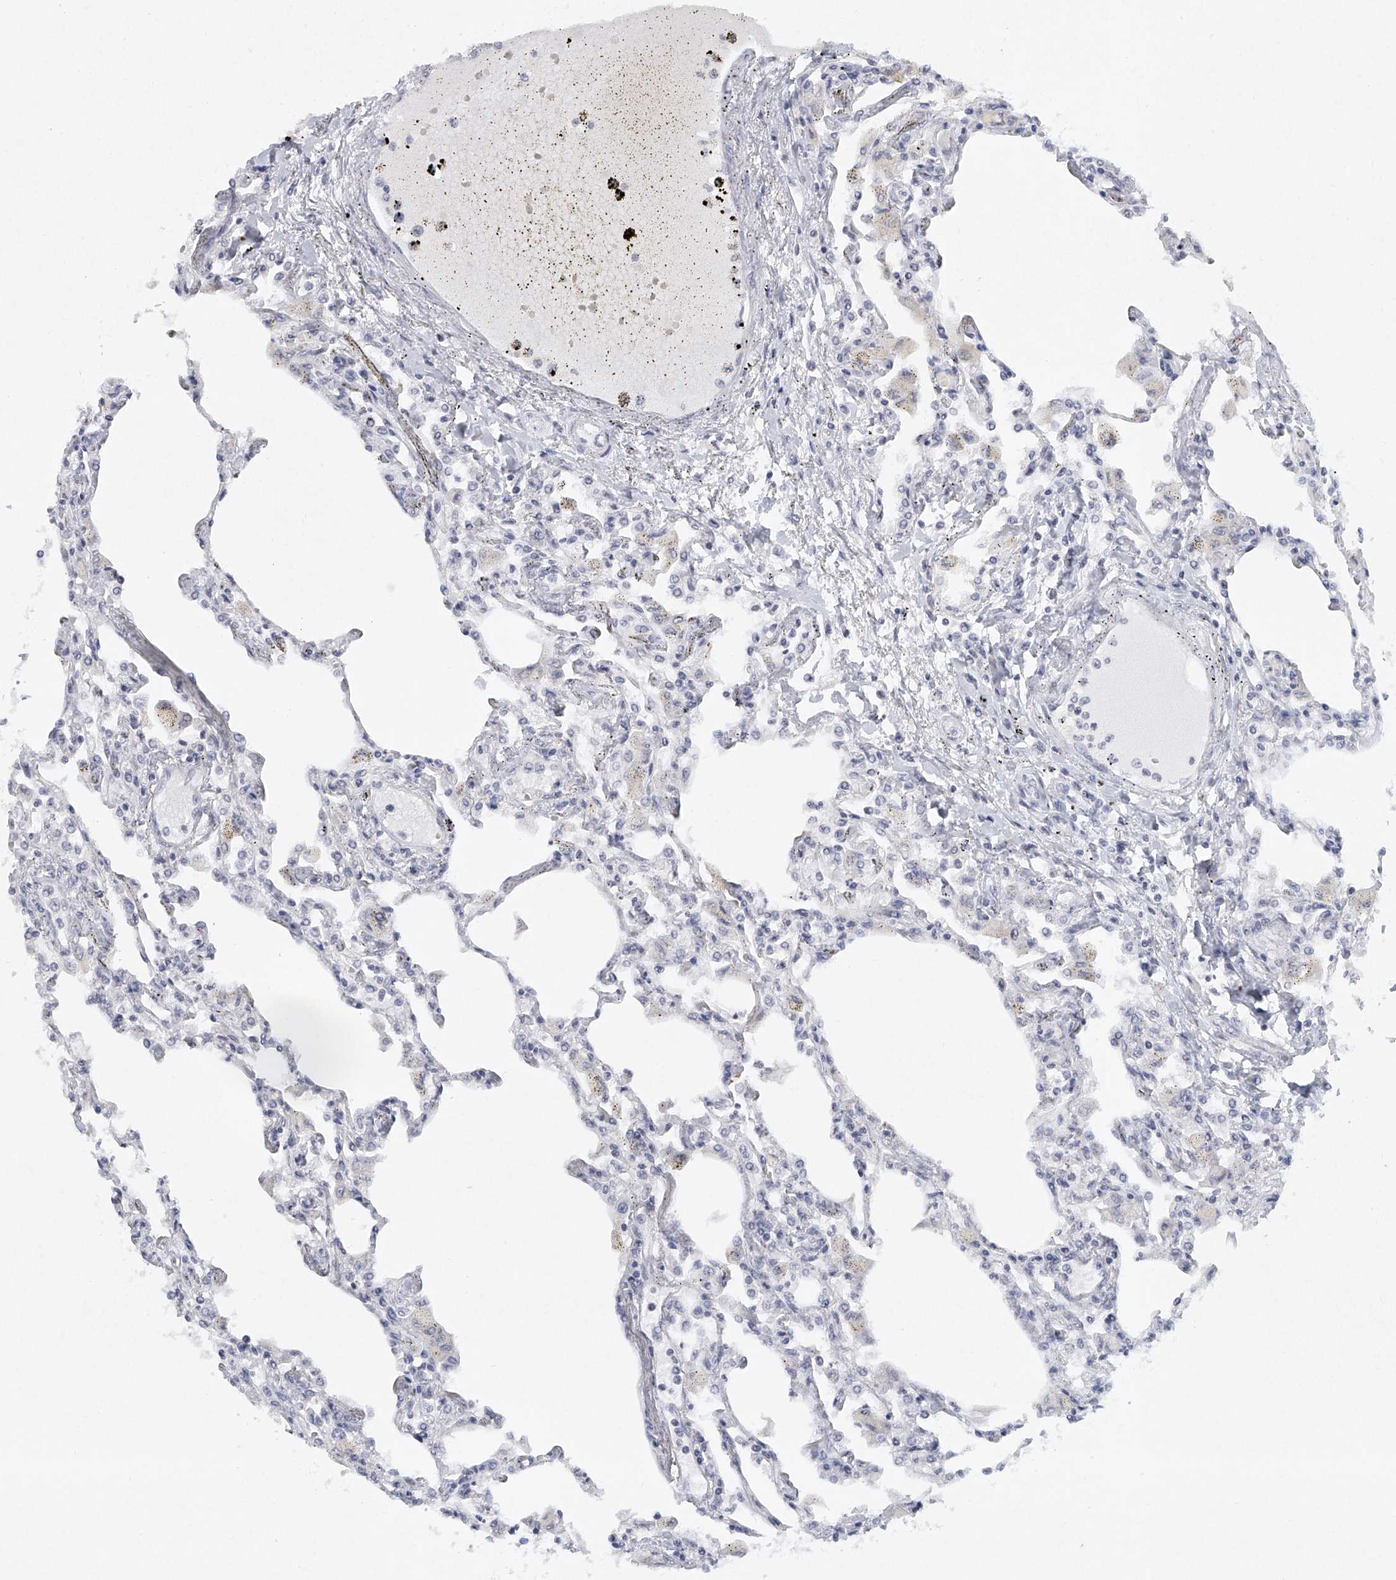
{"staining": {"intensity": "negative", "quantity": "none", "location": "none"}, "tissue": "lung", "cell_type": "Alveolar cells", "image_type": "normal", "snomed": [{"axis": "morphology", "description": "Normal tissue, NOS"}, {"axis": "topography", "description": "Bronchus"}, {"axis": "topography", "description": "Lung"}], "caption": "Immunohistochemistry of unremarkable lung exhibits no staining in alveolar cells.", "gene": "FAT2", "patient": {"sex": "female", "age": 49}}